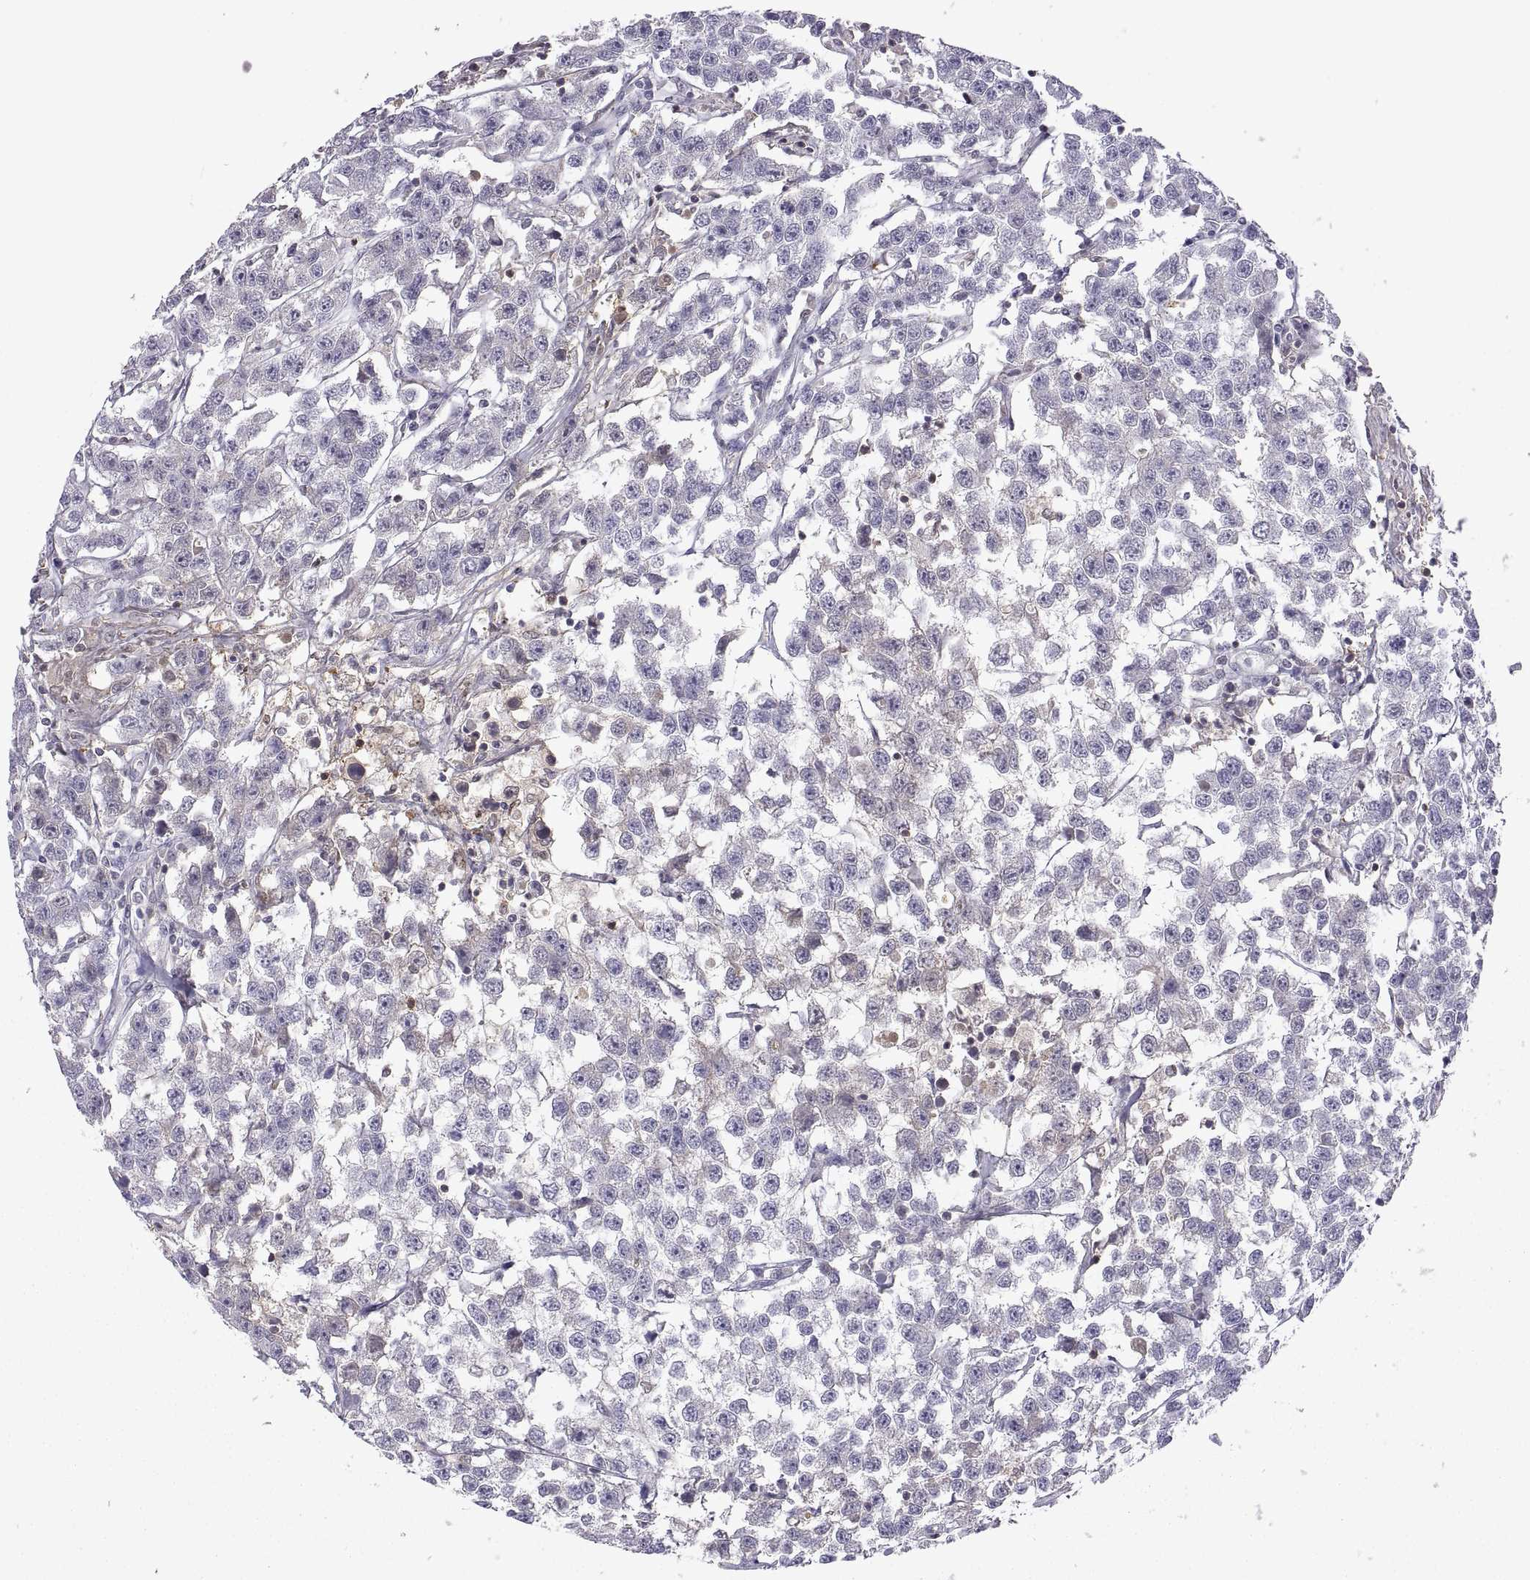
{"staining": {"intensity": "negative", "quantity": "none", "location": "none"}, "tissue": "testis cancer", "cell_type": "Tumor cells", "image_type": "cancer", "snomed": [{"axis": "morphology", "description": "Seminoma, NOS"}, {"axis": "topography", "description": "Testis"}], "caption": "An IHC histopathology image of testis cancer (seminoma) is shown. There is no staining in tumor cells of testis cancer (seminoma).", "gene": "FGF9", "patient": {"sex": "male", "age": 59}}